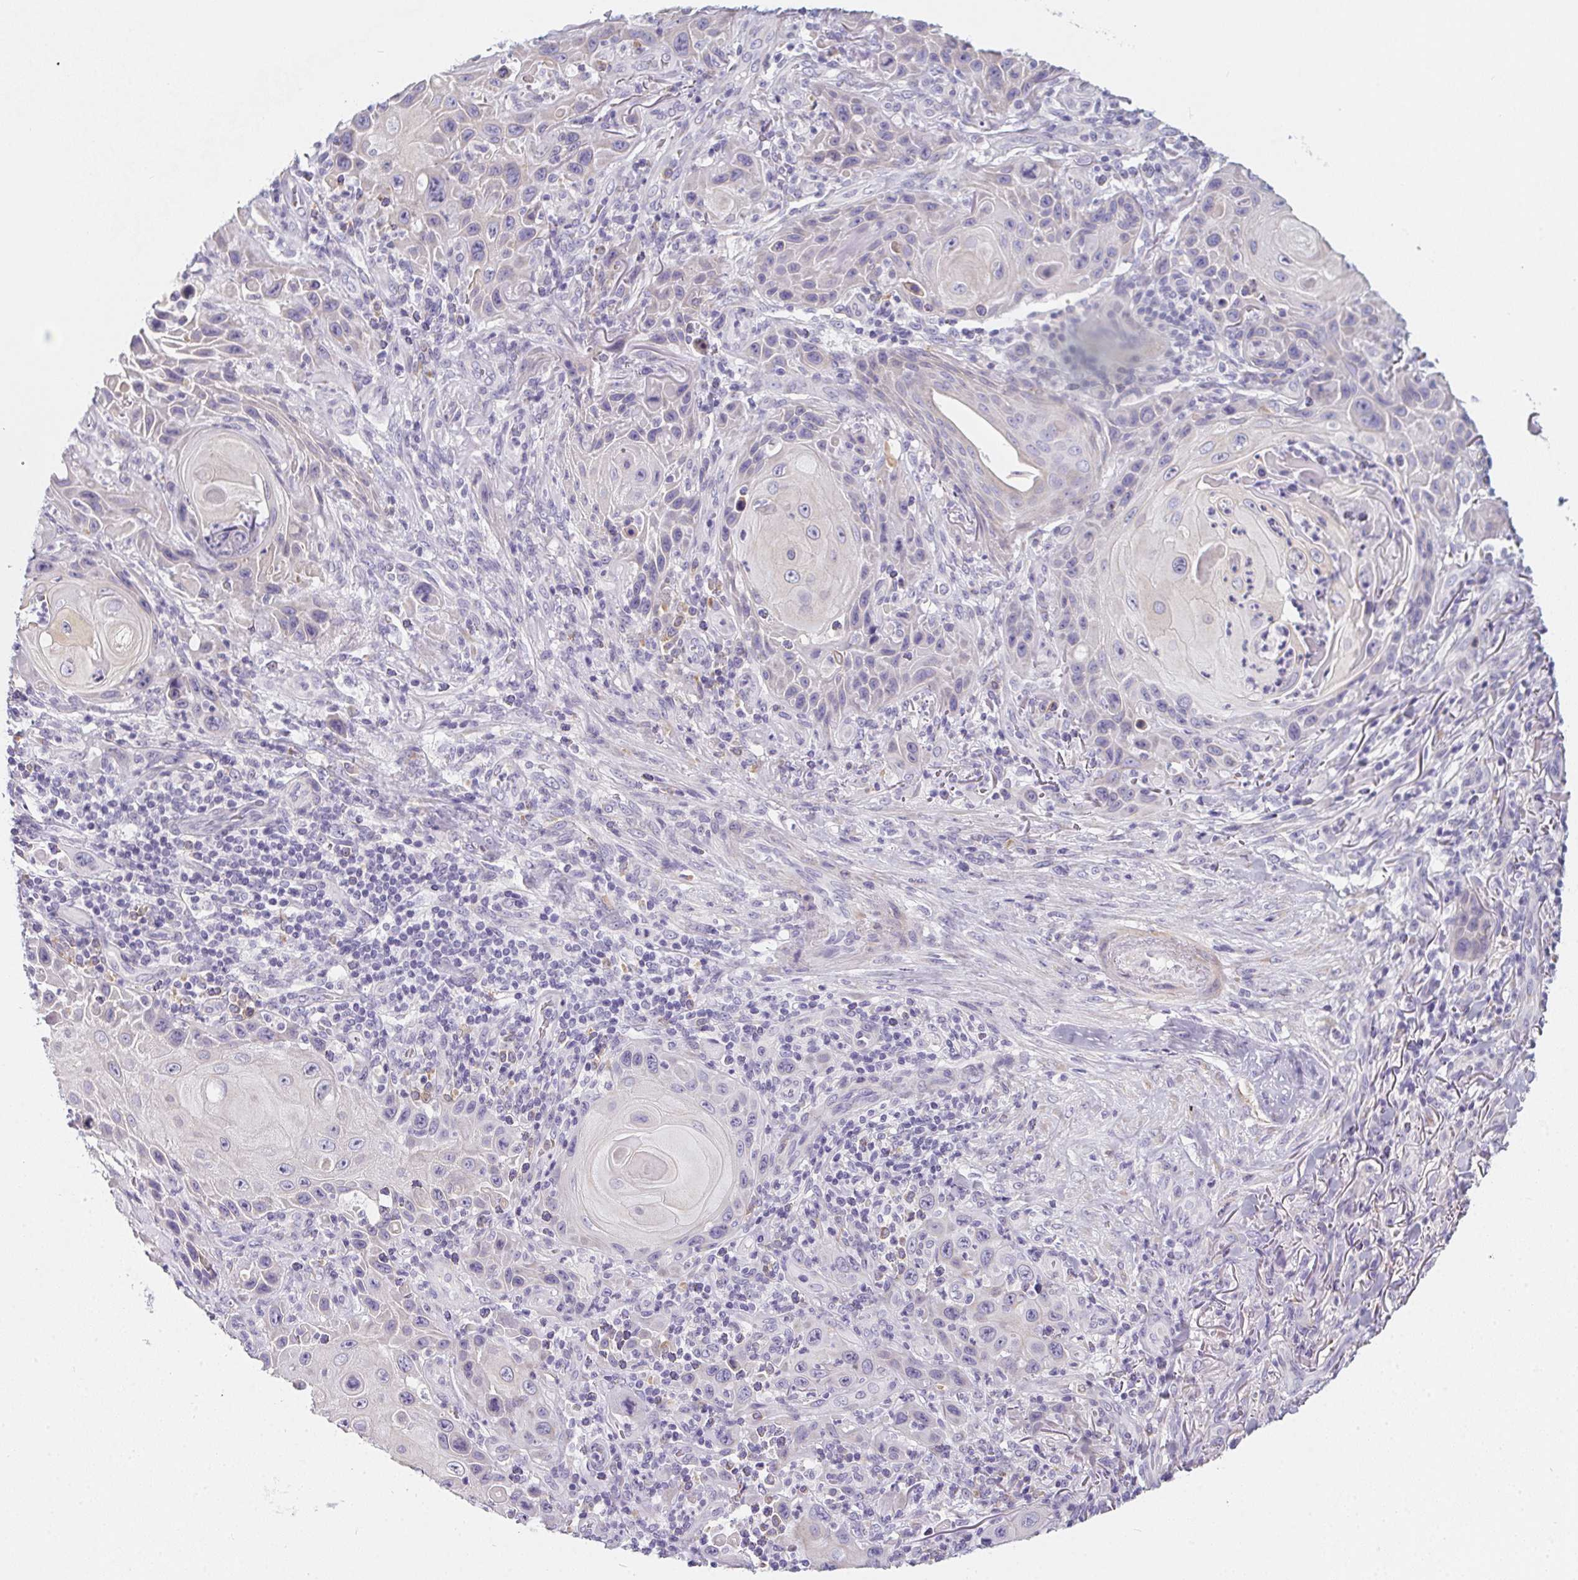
{"staining": {"intensity": "negative", "quantity": "none", "location": "none"}, "tissue": "skin cancer", "cell_type": "Tumor cells", "image_type": "cancer", "snomed": [{"axis": "morphology", "description": "Squamous cell carcinoma, NOS"}, {"axis": "topography", "description": "Skin"}], "caption": "DAB immunohistochemical staining of squamous cell carcinoma (skin) exhibits no significant expression in tumor cells.", "gene": "MAP1A", "patient": {"sex": "female", "age": 94}}